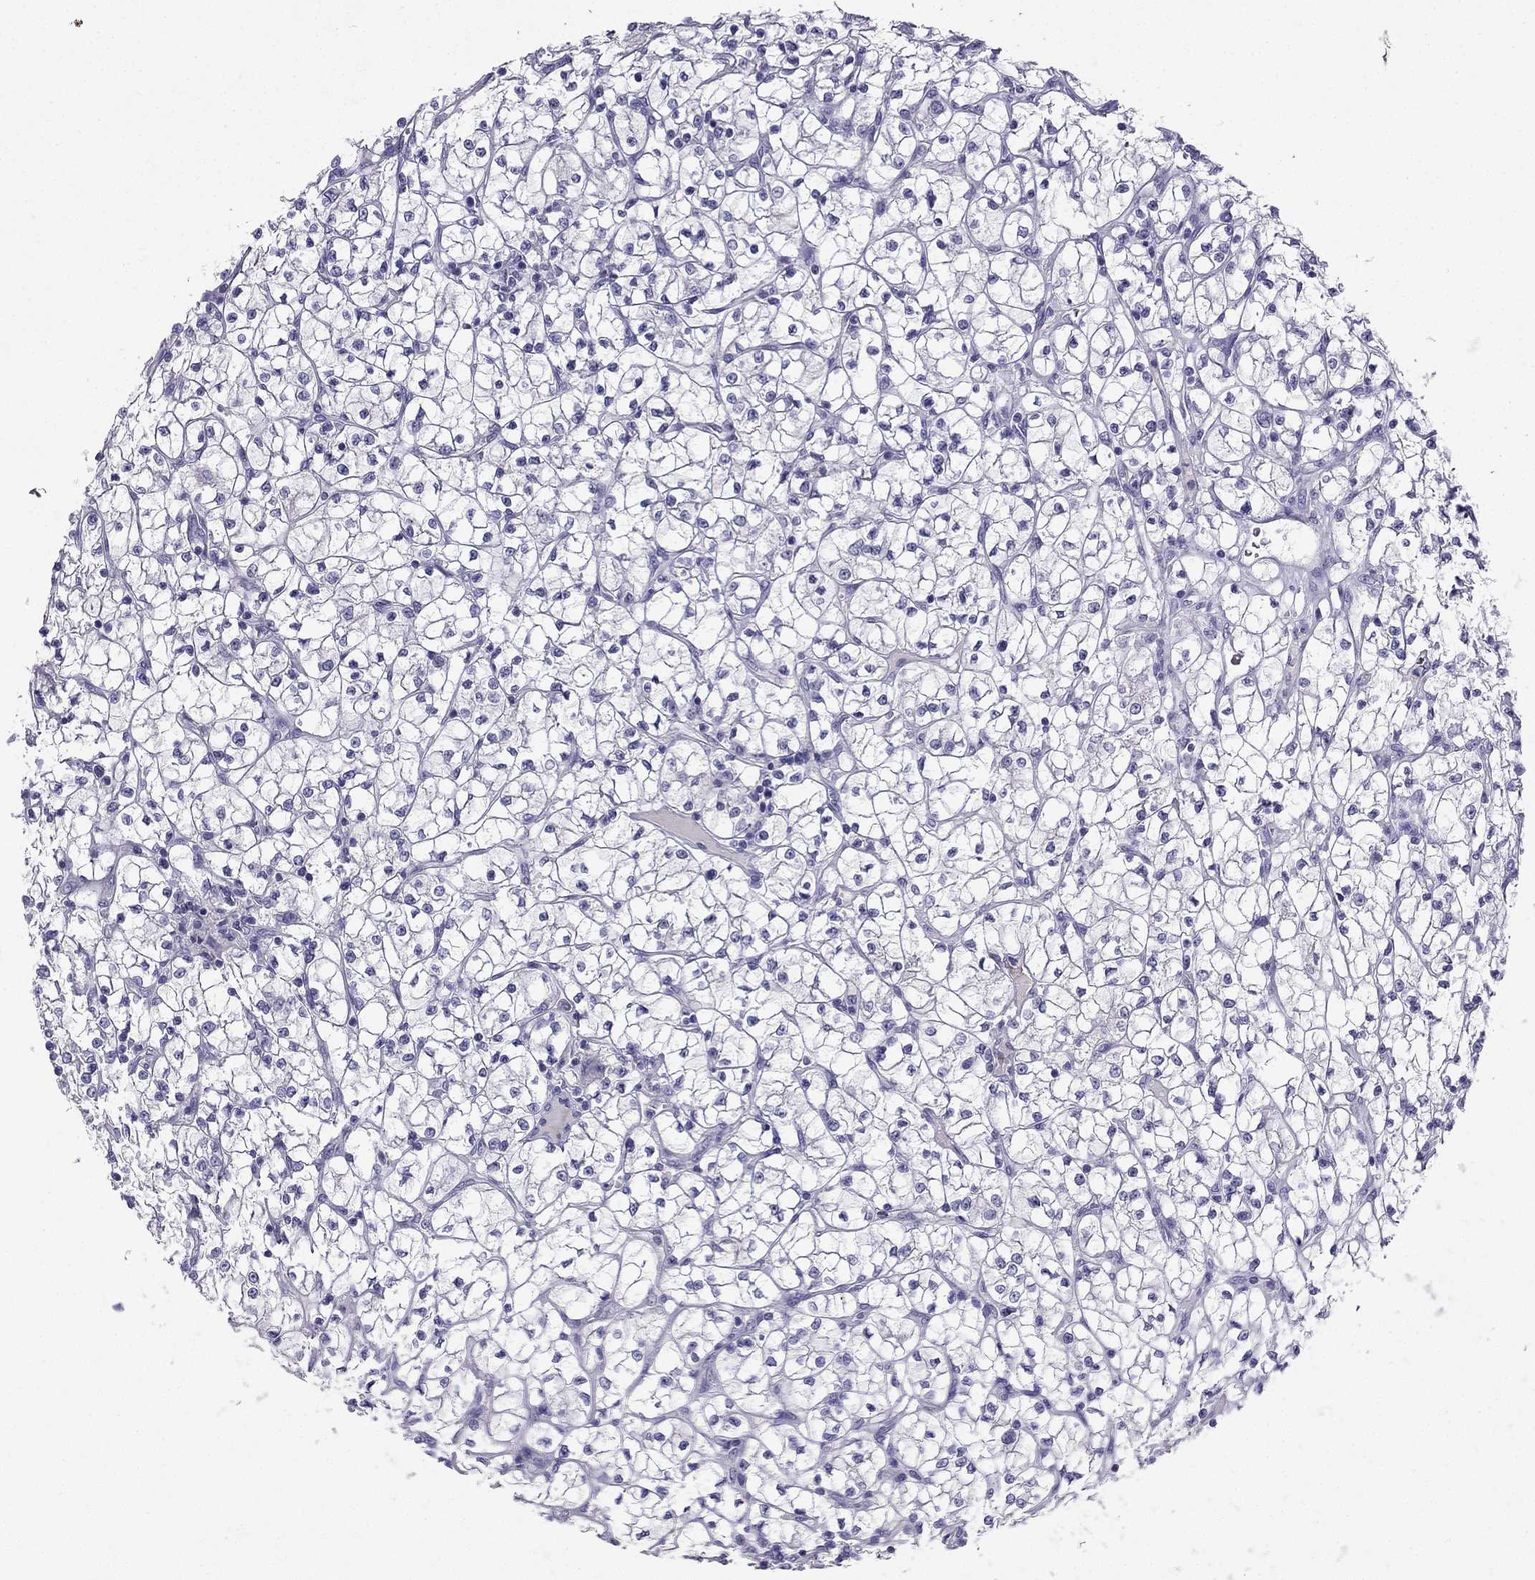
{"staining": {"intensity": "negative", "quantity": "none", "location": "none"}, "tissue": "renal cancer", "cell_type": "Tumor cells", "image_type": "cancer", "snomed": [{"axis": "morphology", "description": "Adenocarcinoma, NOS"}, {"axis": "topography", "description": "Kidney"}], "caption": "Tumor cells show no significant staining in renal cancer. The staining was performed using DAB (3,3'-diaminobenzidine) to visualize the protein expression in brown, while the nuclei were stained in blue with hematoxylin (Magnification: 20x).", "gene": "NPTX1", "patient": {"sex": "female", "age": 64}}